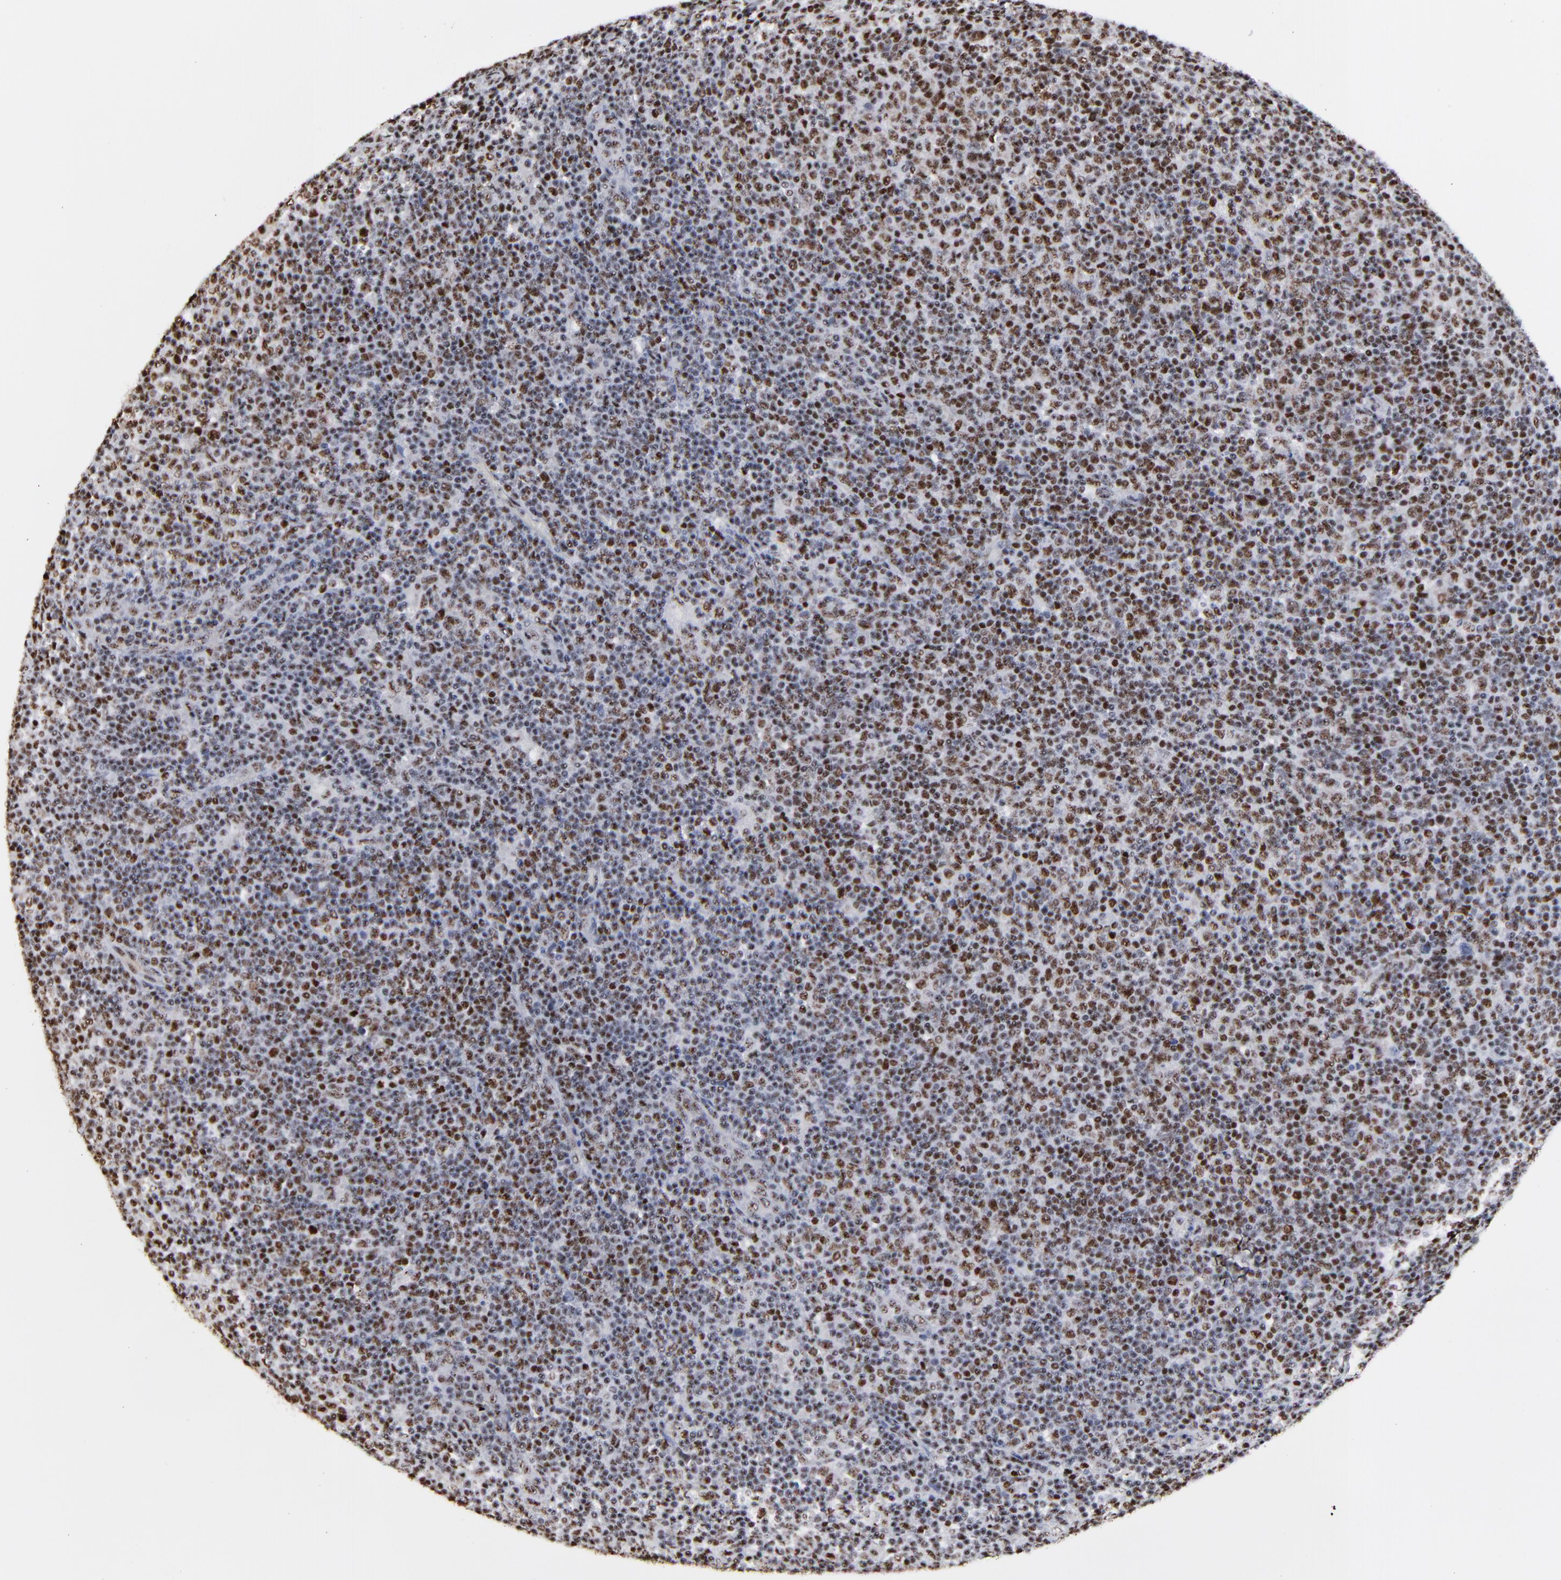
{"staining": {"intensity": "moderate", "quantity": "<25%", "location": "nuclear"}, "tissue": "lymphoma", "cell_type": "Tumor cells", "image_type": "cancer", "snomed": [{"axis": "morphology", "description": "Malignant lymphoma, non-Hodgkin's type, Low grade"}, {"axis": "topography", "description": "Lymph node"}], "caption": "Protein expression analysis of human lymphoma reveals moderate nuclear positivity in approximately <25% of tumor cells.", "gene": "MBD4", "patient": {"sex": "male", "age": 70}}